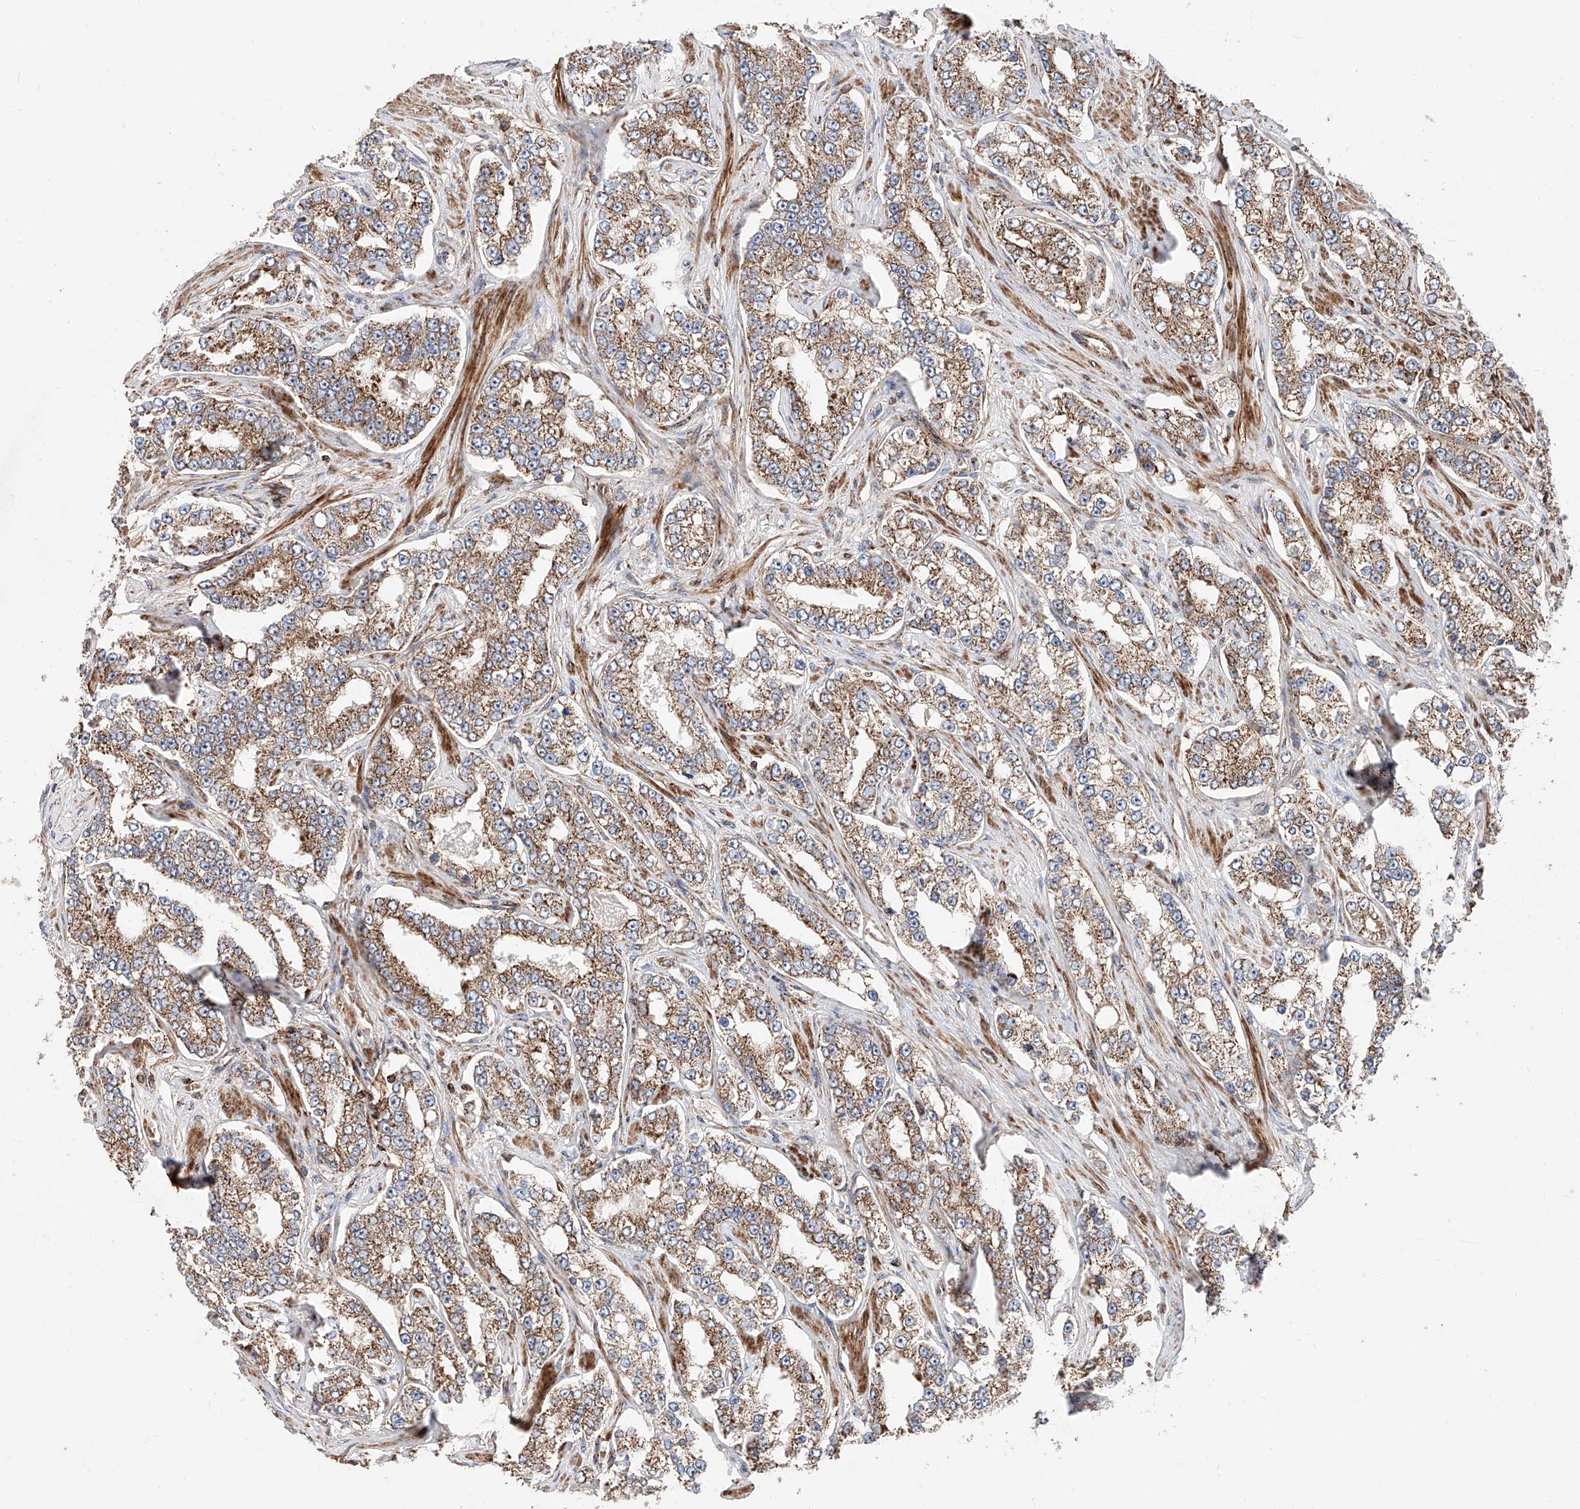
{"staining": {"intensity": "moderate", "quantity": ">75%", "location": "cytoplasmic/membranous"}, "tissue": "prostate cancer", "cell_type": "Tumor cells", "image_type": "cancer", "snomed": [{"axis": "morphology", "description": "Normal tissue, NOS"}, {"axis": "morphology", "description": "Adenocarcinoma, High grade"}, {"axis": "topography", "description": "Prostate"}], "caption": "IHC of human prostate cancer demonstrates medium levels of moderate cytoplasmic/membranous positivity in about >75% of tumor cells.", "gene": "PISD", "patient": {"sex": "male", "age": 83}}